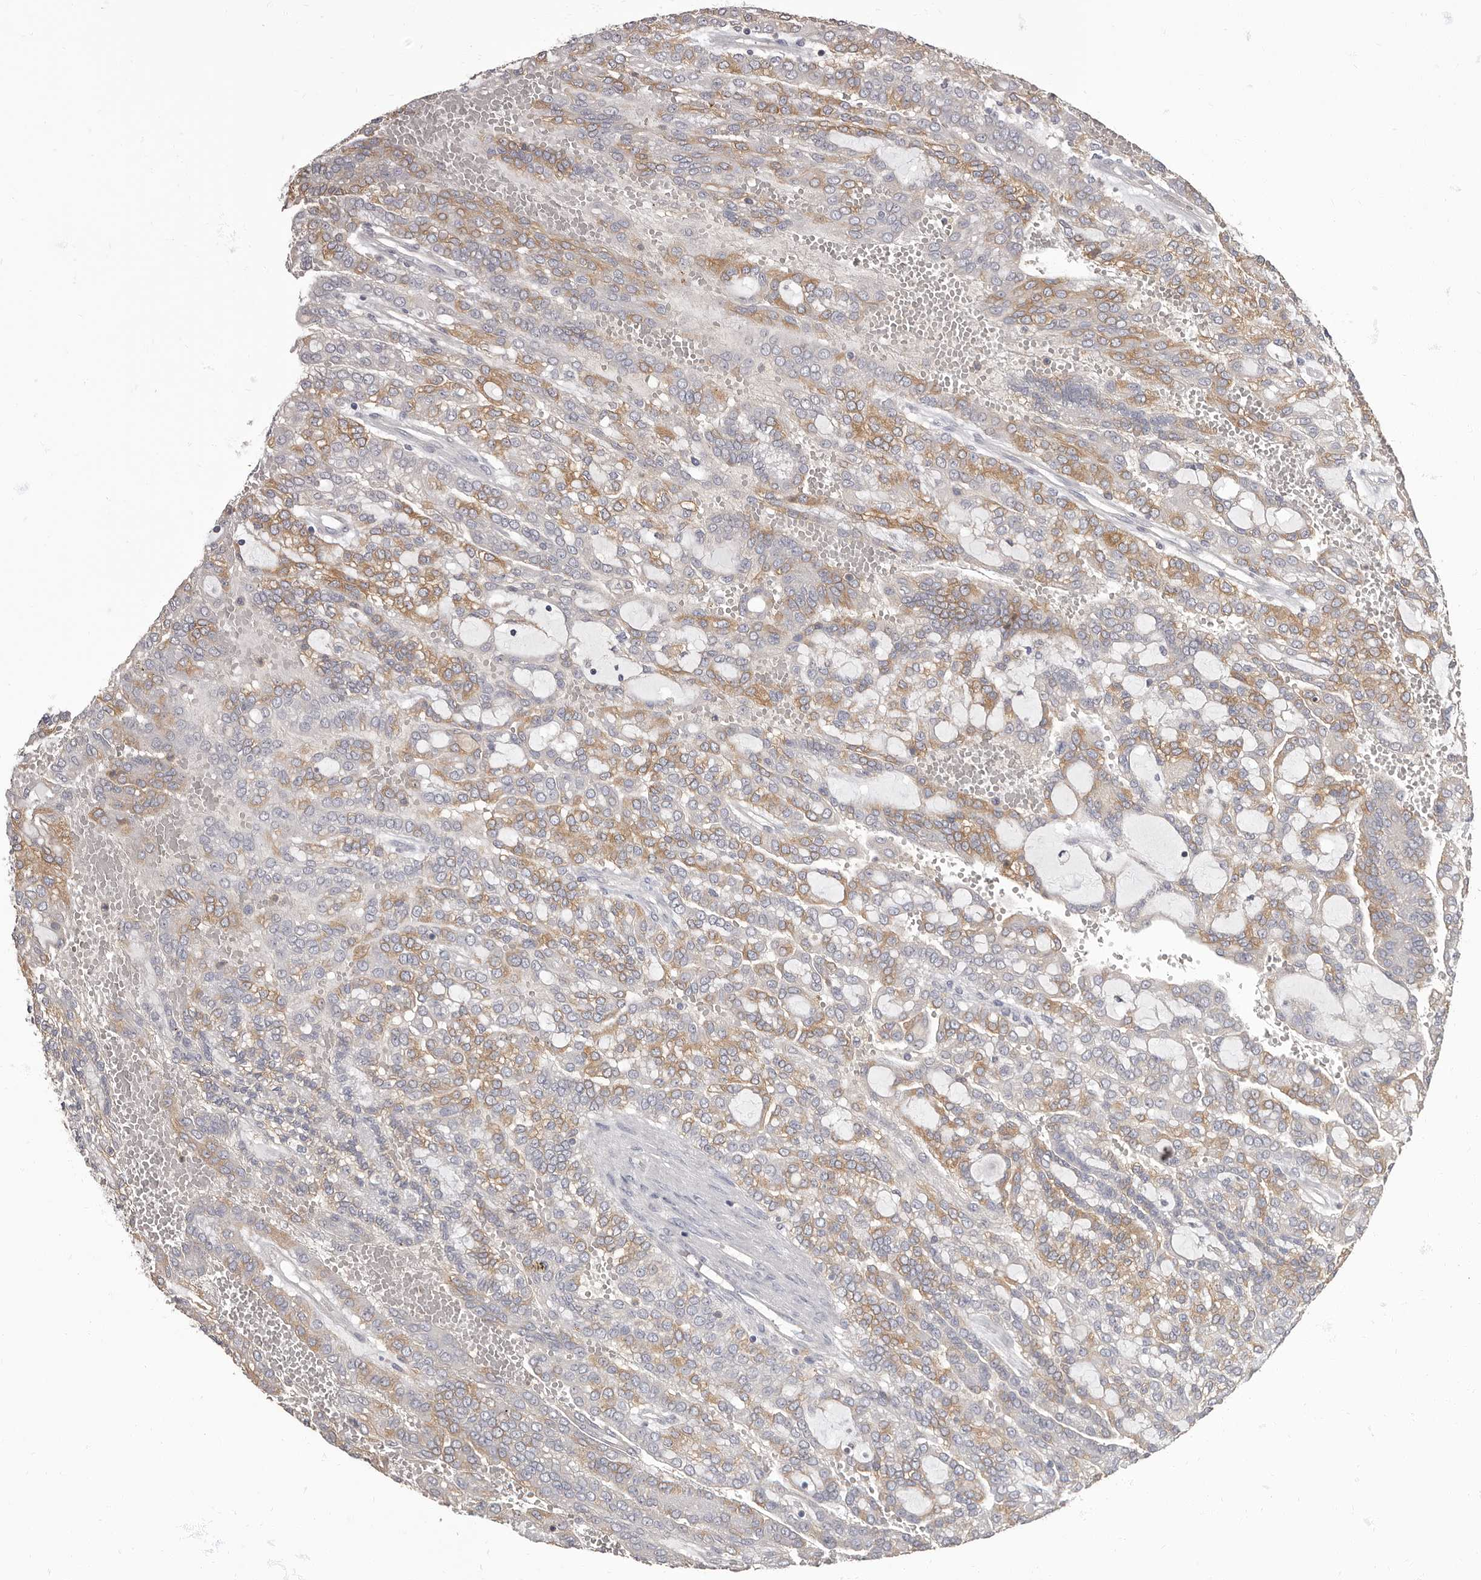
{"staining": {"intensity": "moderate", "quantity": "25%-75%", "location": "cytoplasmic/membranous"}, "tissue": "renal cancer", "cell_type": "Tumor cells", "image_type": "cancer", "snomed": [{"axis": "morphology", "description": "Adenocarcinoma, NOS"}, {"axis": "topography", "description": "Kidney"}], "caption": "The micrograph displays immunohistochemical staining of renal adenocarcinoma. There is moderate cytoplasmic/membranous staining is identified in about 25%-75% of tumor cells. Immunohistochemistry (ihc) stains the protein of interest in brown and the nuclei are stained blue.", "gene": "APEH", "patient": {"sex": "male", "age": 63}}